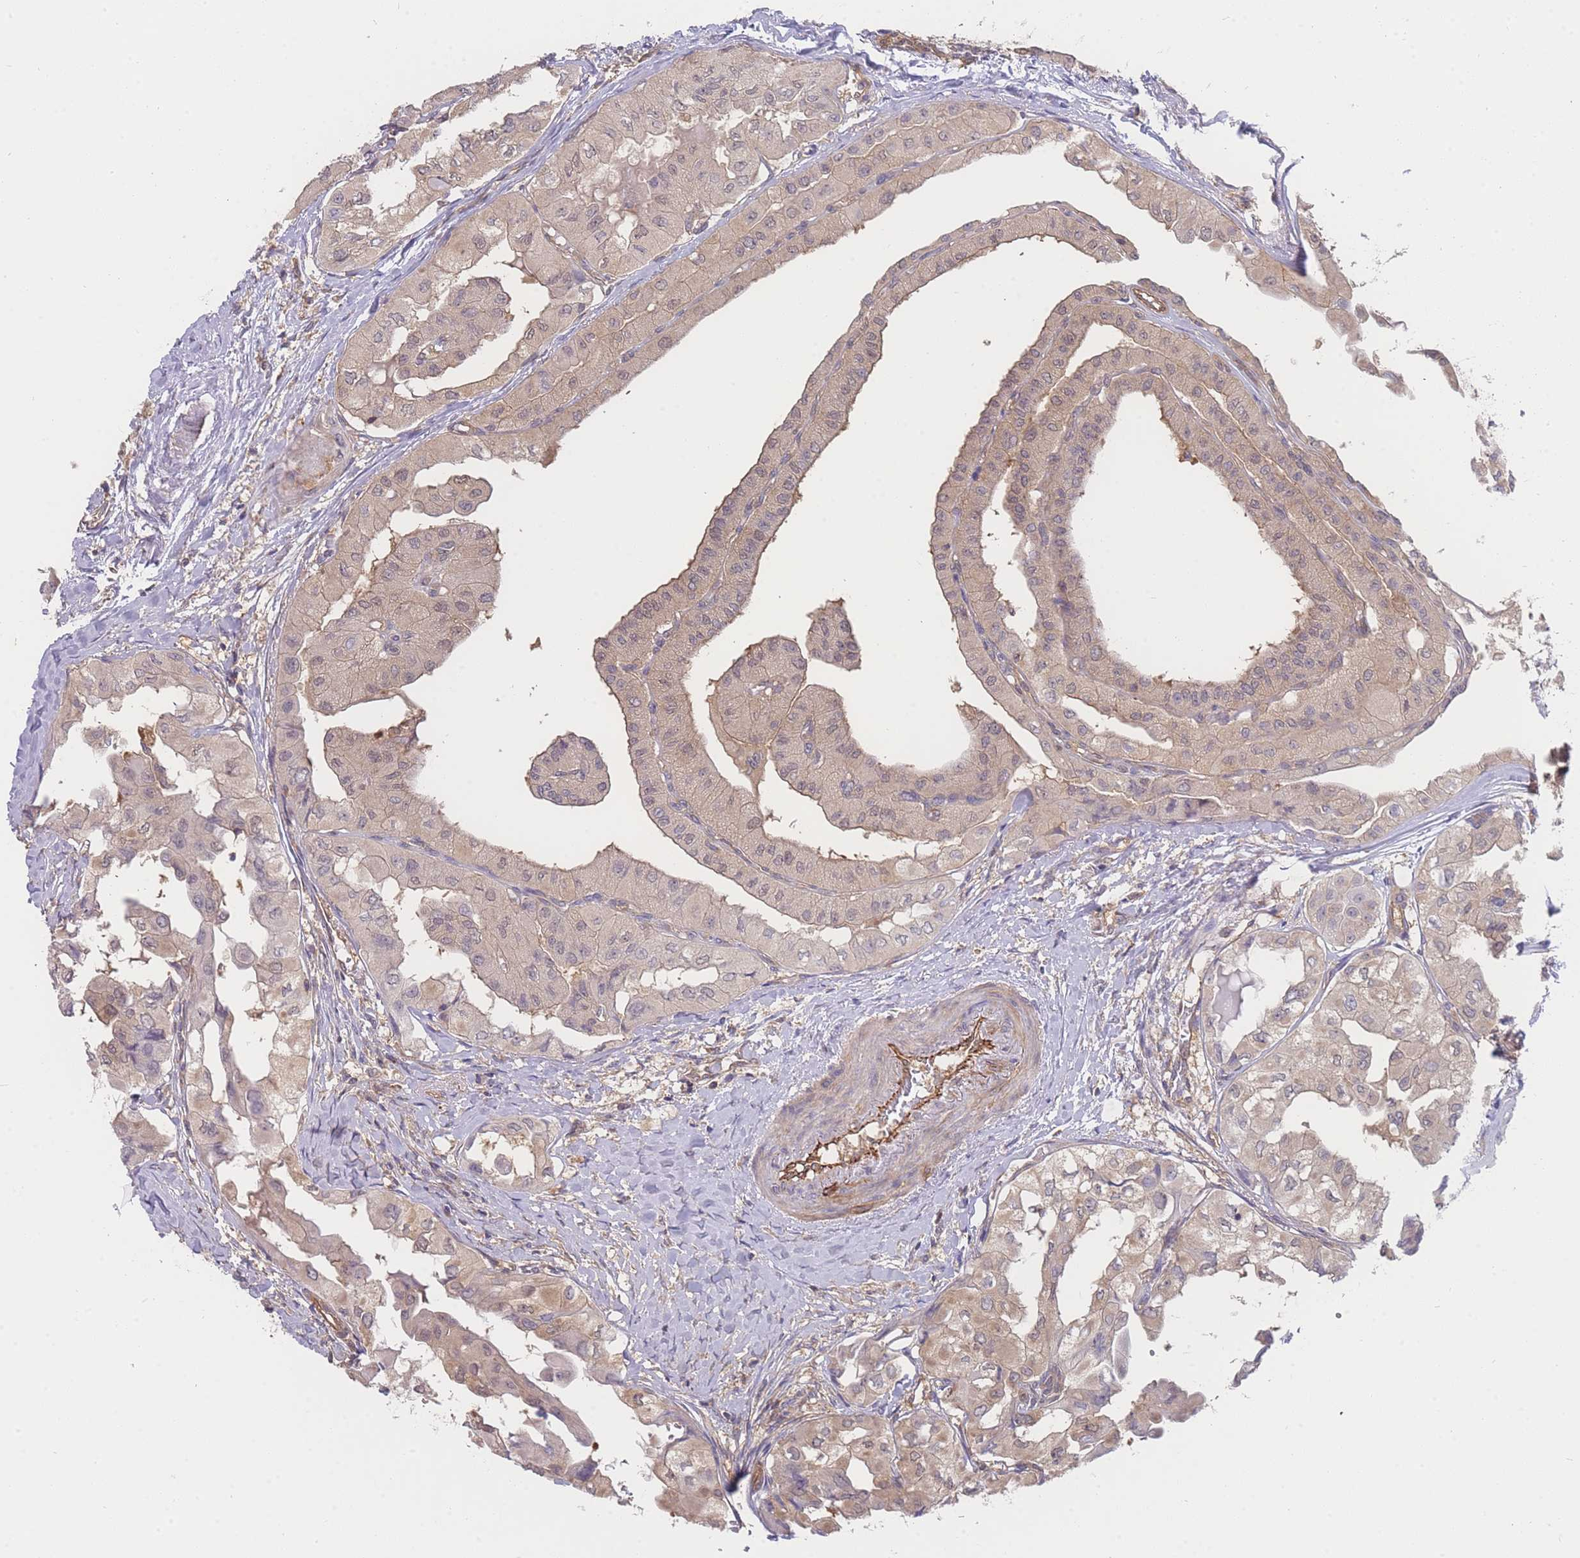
{"staining": {"intensity": "weak", "quantity": ">75%", "location": "cytoplasmic/membranous,nuclear"}, "tissue": "thyroid cancer", "cell_type": "Tumor cells", "image_type": "cancer", "snomed": [{"axis": "morphology", "description": "Papillary adenocarcinoma, NOS"}, {"axis": "topography", "description": "Thyroid gland"}], "caption": "DAB (3,3'-diaminobenzidine) immunohistochemical staining of human thyroid cancer (papillary adenocarcinoma) displays weak cytoplasmic/membranous and nuclear protein expression in about >75% of tumor cells.", "gene": "MRPS18B", "patient": {"sex": "female", "age": 59}}